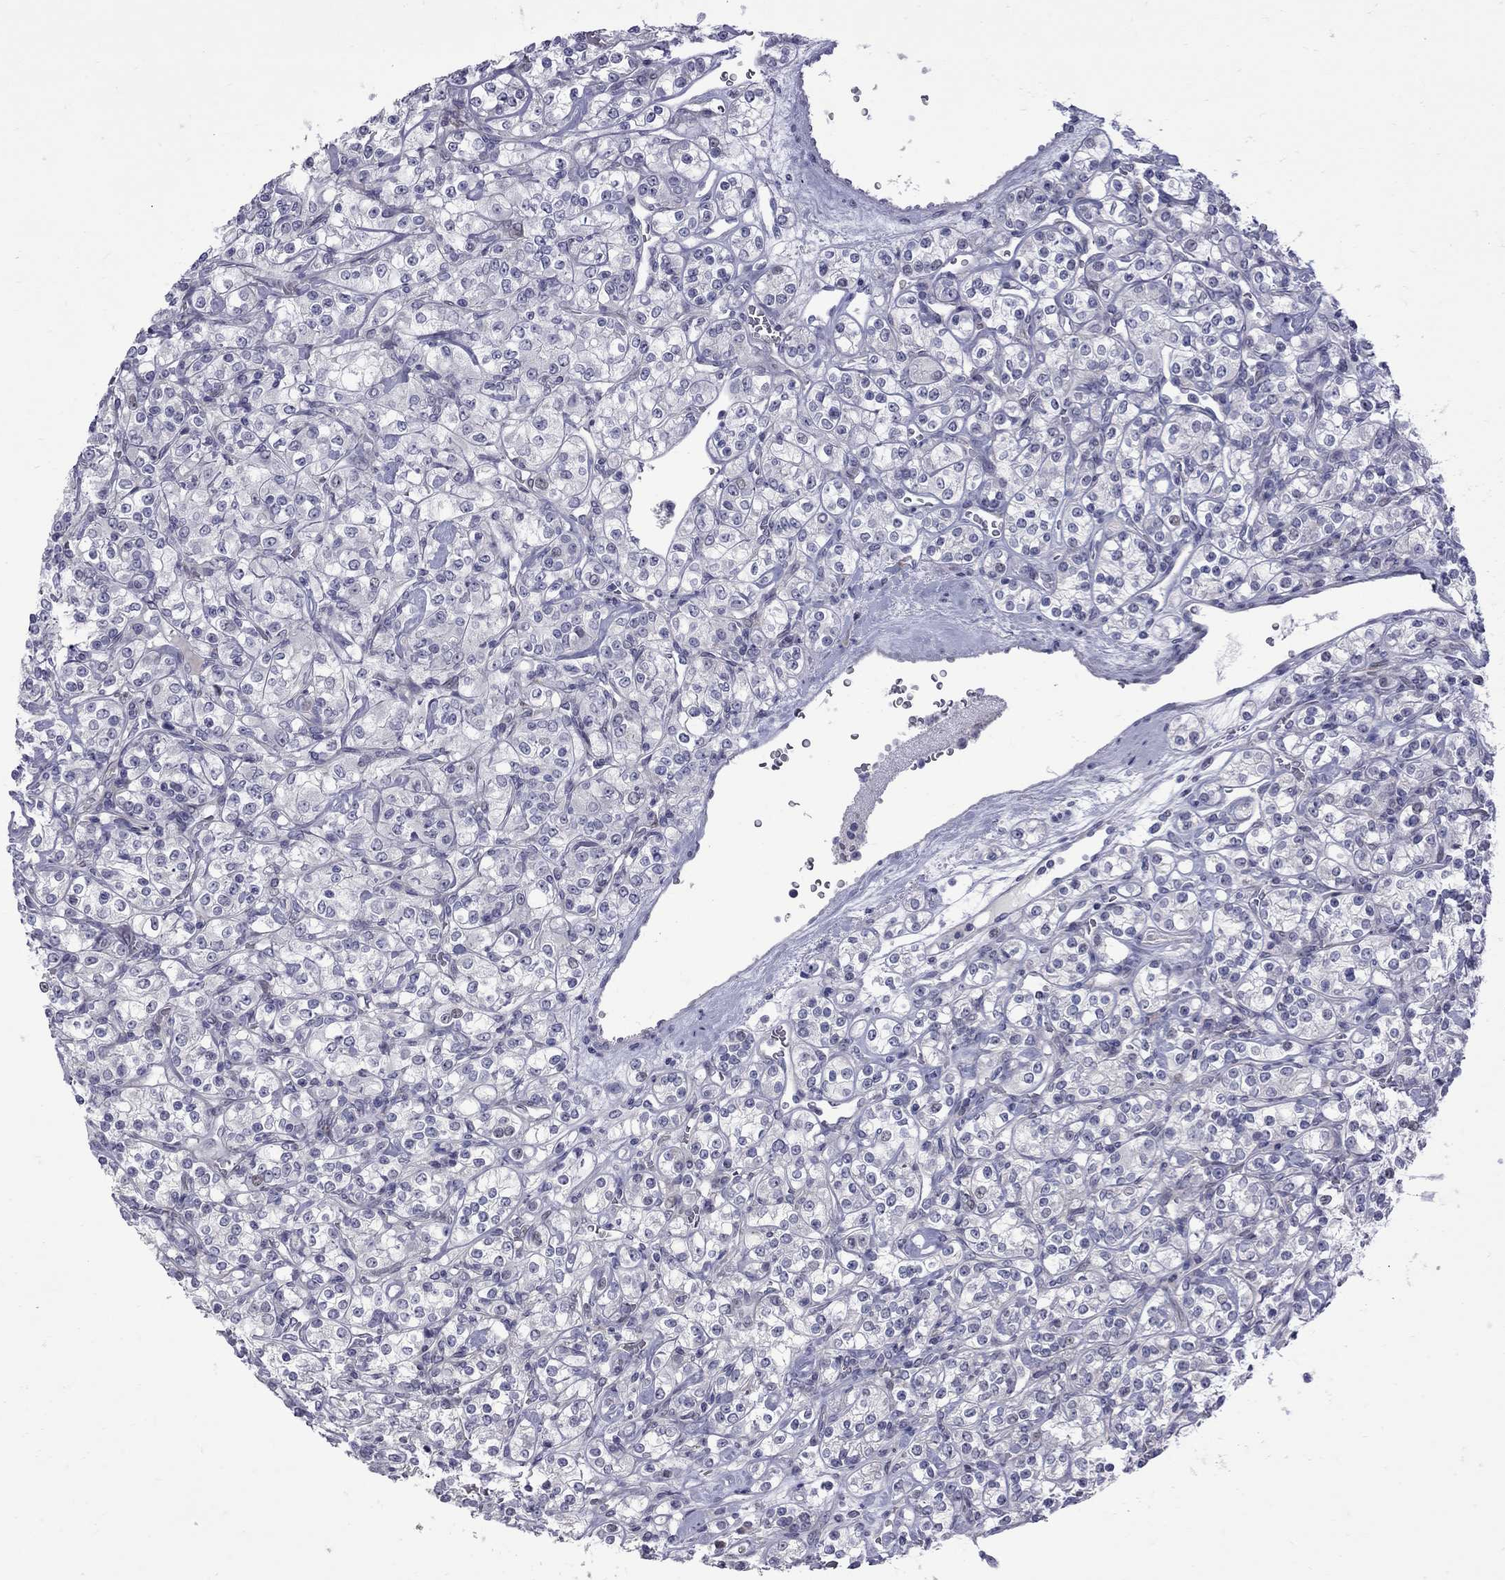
{"staining": {"intensity": "negative", "quantity": "none", "location": "none"}, "tissue": "renal cancer", "cell_type": "Tumor cells", "image_type": "cancer", "snomed": [{"axis": "morphology", "description": "Adenocarcinoma, NOS"}, {"axis": "topography", "description": "Kidney"}], "caption": "Tumor cells show no significant protein staining in renal cancer.", "gene": "NRARP", "patient": {"sex": "male", "age": 77}}